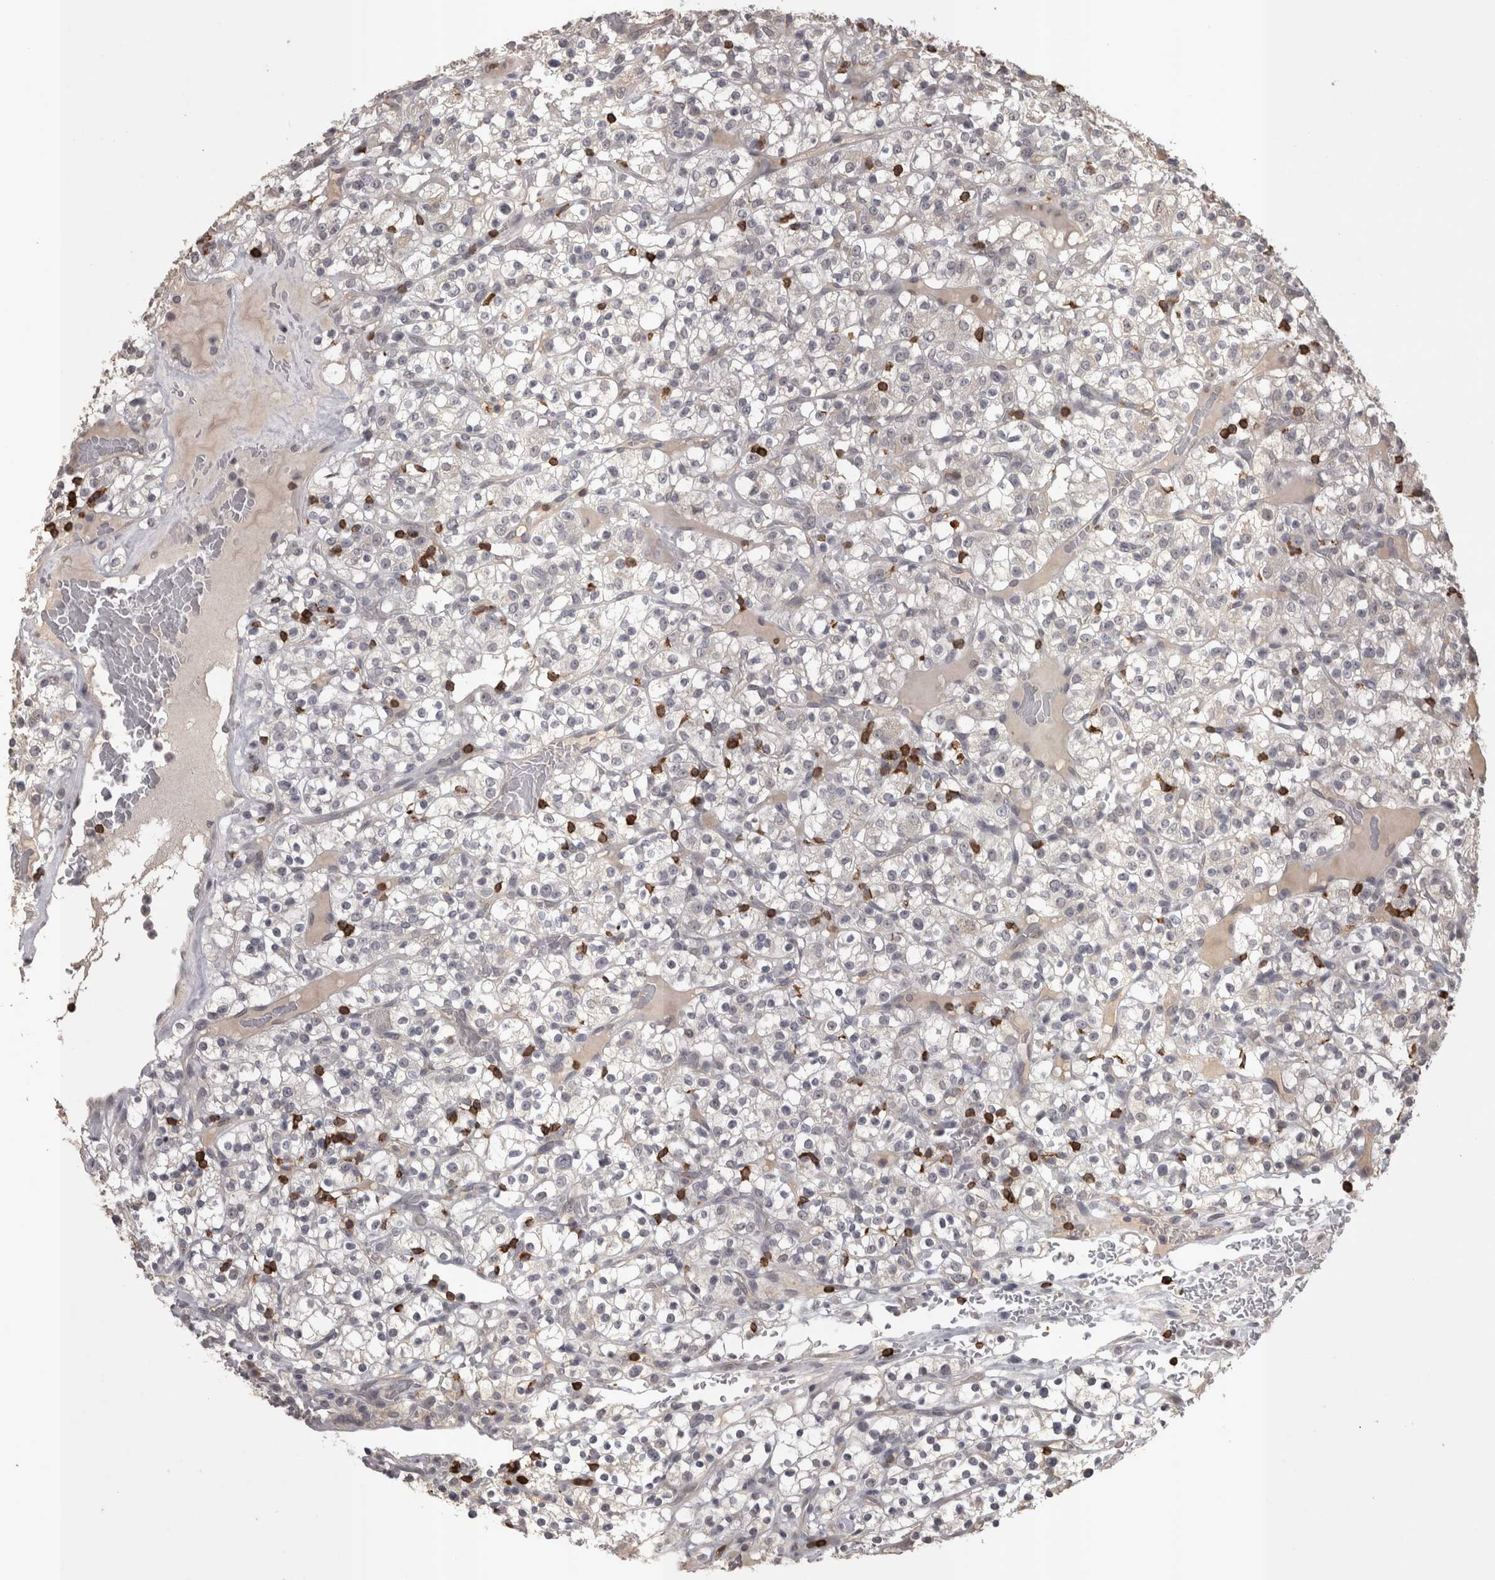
{"staining": {"intensity": "negative", "quantity": "none", "location": "none"}, "tissue": "renal cancer", "cell_type": "Tumor cells", "image_type": "cancer", "snomed": [{"axis": "morphology", "description": "Normal tissue, NOS"}, {"axis": "morphology", "description": "Adenocarcinoma, NOS"}, {"axis": "topography", "description": "Kidney"}], "caption": "DAB immunohistochemical staining of adenocarcinoma (renal) shows no significant positivity in tumor cells. Nuclei are stained in blue.", "gene": "SKAP1", "patient": {"sex": "female", "age": 72}}